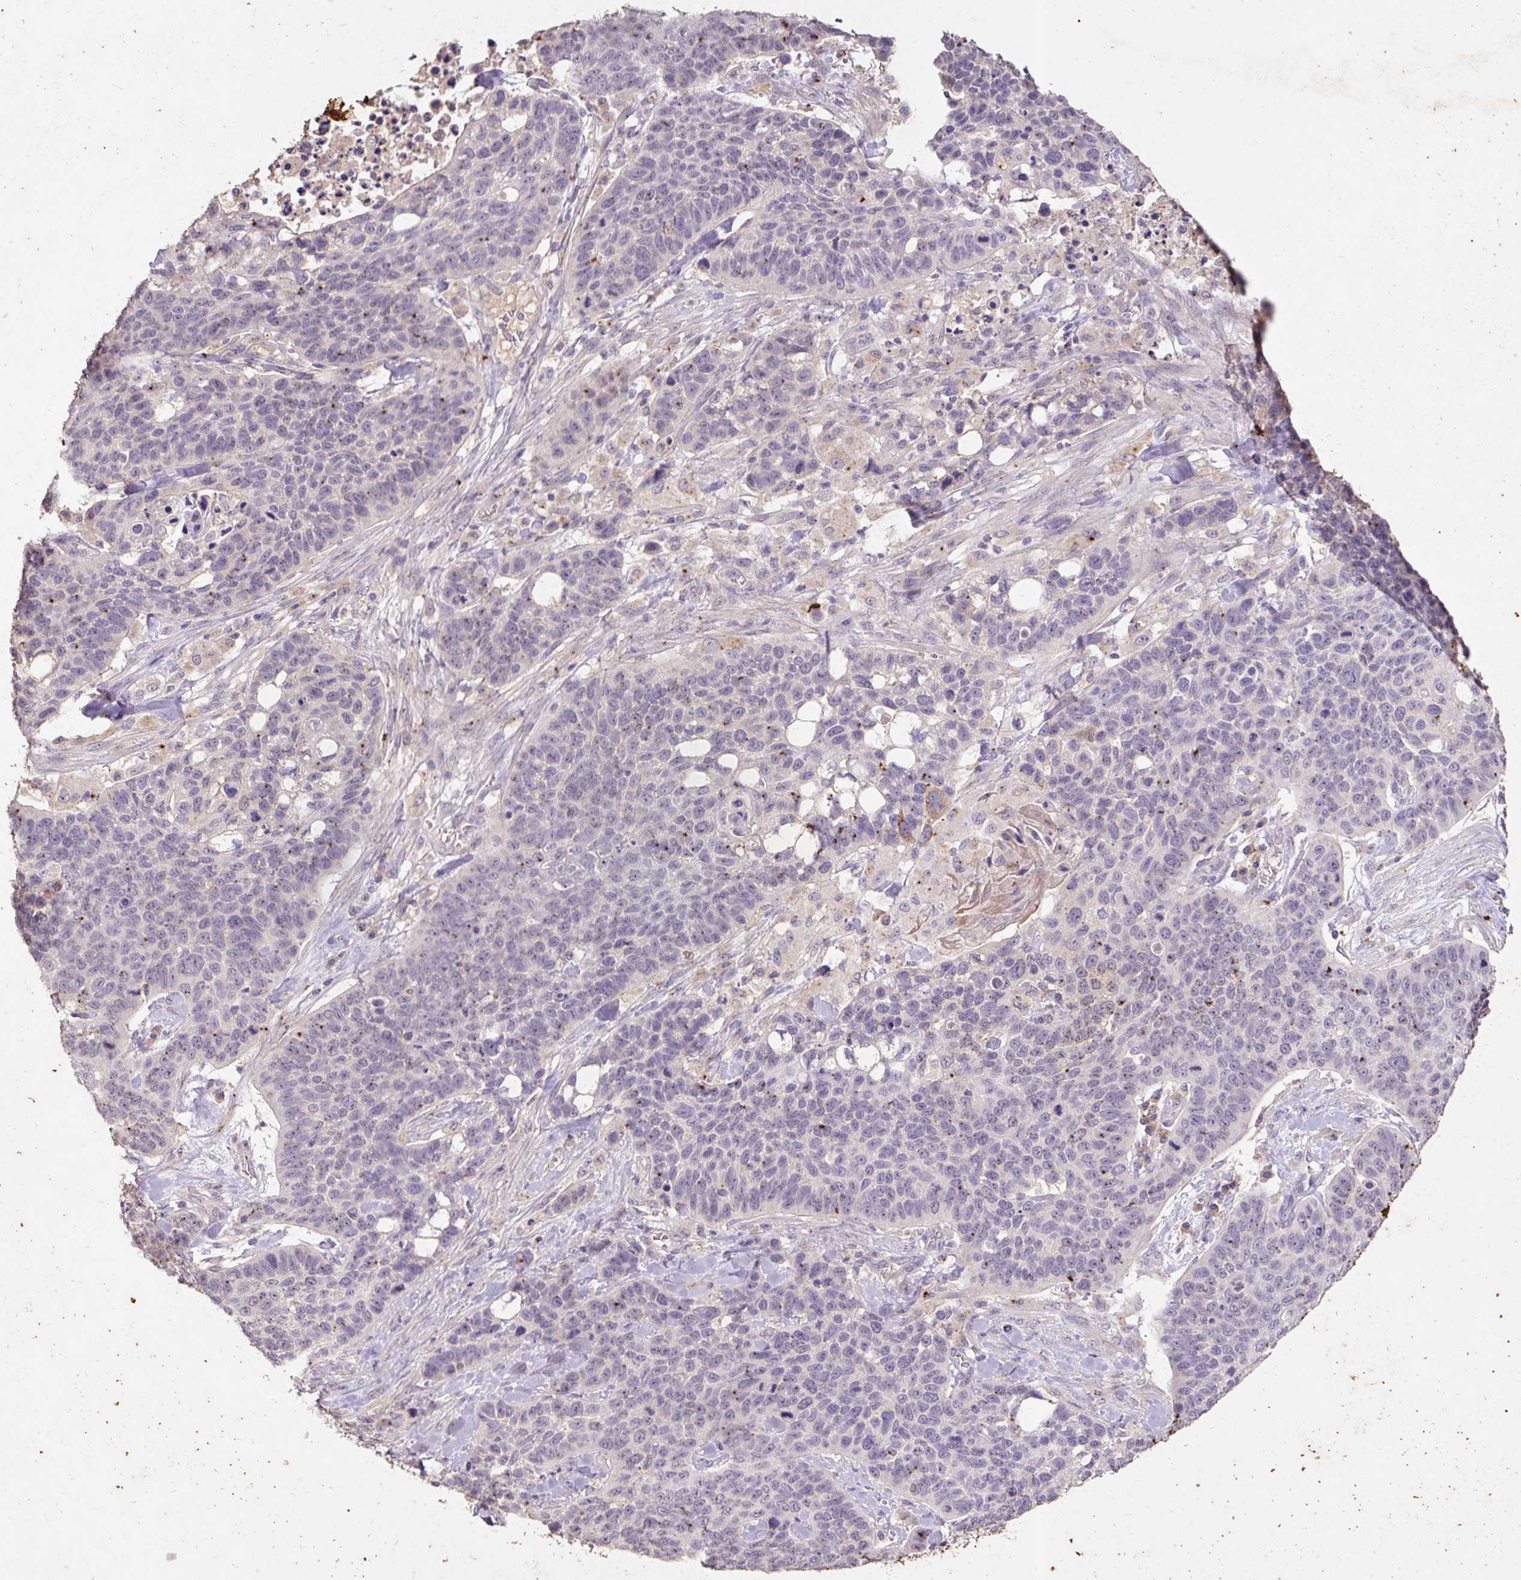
{"staining": {"intensity": "negative", "quantity": "none", "location": "none"}, "tissue": "lung cancer", "cell_type": "Tumor cells", "image_type": "cancer", "snomed": [{"axis": "morphology", "description": "Squamous cell carcinoma, NOS"}, {"axis": "topography", "description": "Lung"}], "caption": "This image is of squamous cell carcinoma (lung) stained with immunohistochemistry to label a protein in brown with the nuclei are counter-stained blue. There is no expression in tumor cells. The staining was performed using DAB to visualize the protein expression in brown, while the nuclei were stained in blue with hematoxylin (Magnification: 20x).", "gene": "LRTM2", "patient": {"sex": "male", "age": 62}}